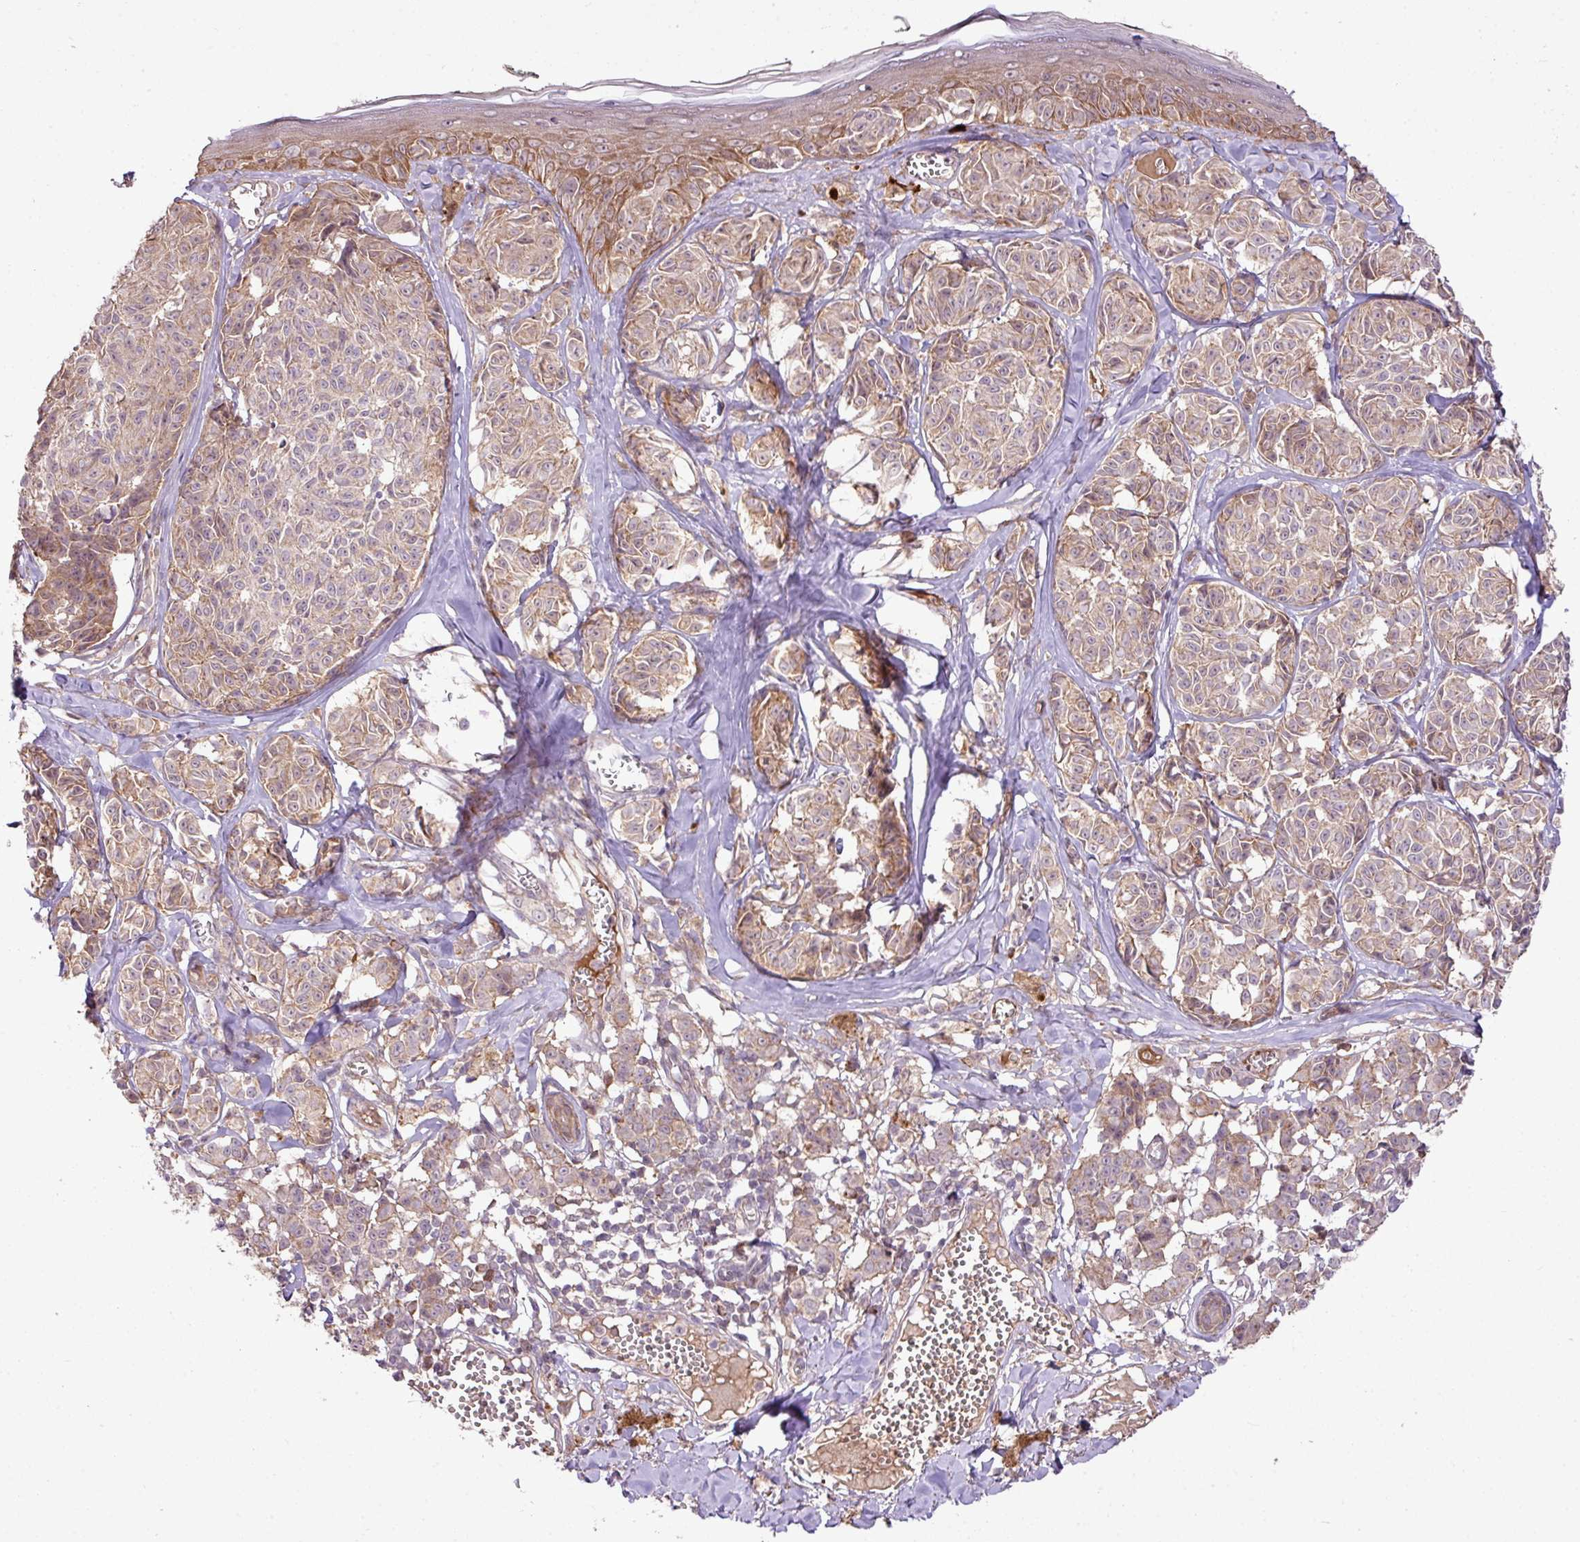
{"staining": {"intensity": "weak", "quantity": "25%-75%", "location": "cytoplasmic/membranous,nuclear"}, "tissue": "melanoma", "cell_type": "Tumor cells", "image_type": "cancer", "snomed": [{"axis": "morphology", "description": "Malignant melanoma, NOS"}, {"axis": "topography", "description": "Skin"}], "caption": "IHC image of neoplastic tissue: melanoma stained using immunohistochemistry (IHC) displays low levels of weak protein expression localized specifically in the cytoplasmic/membranous and nuclear of tumor cells, appearing as a cytoplasmic/membranous and nuclear brown color.", "gene": "DNAAF4", "patient": {"sex": "female", "age": 43}}